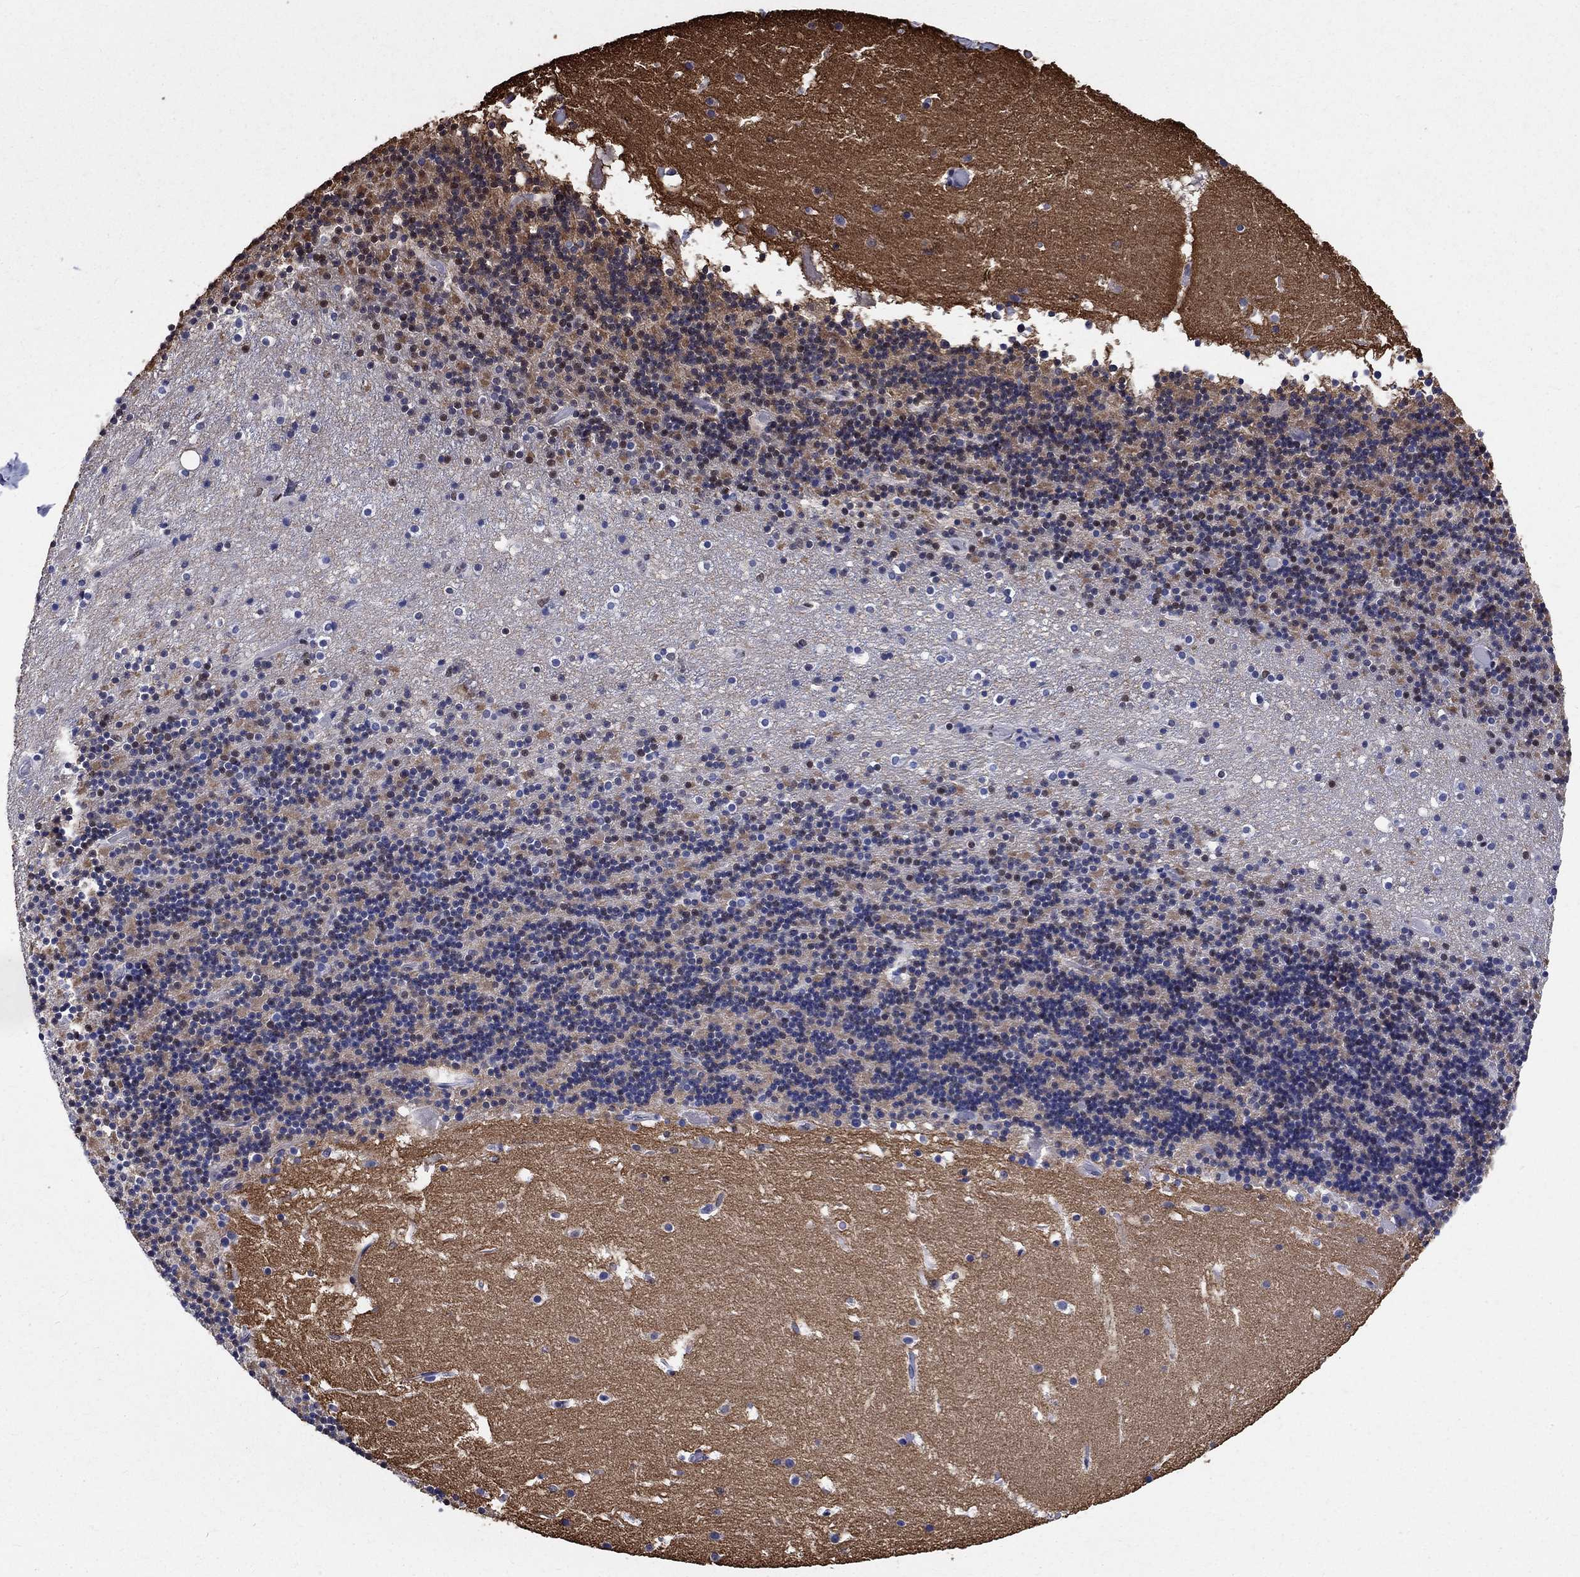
{"staining": {"intensity": "negative", "quantity": "none", "location": "none"}, "tissue": "cerebellum", "cell_type": "Cells in granular layer", "image_type": "normal", "snomed": [{"axis": "morphology", "description": "Normal tissue, NOS"}, {"axis": "topography", "description": "Cerebellum"}], "caption": "This image is of benign cerebellum stained with IHC to label a protein in brown with the nuclei are counter-stained blue. There is no staining in cells in granular layer. (Brightfield microscopy of DAB (3,3'-diaminobenzidine) IHC at high magnification).", "gene": "FBXO16", "patient": {"sex": "male", "age": 37}}